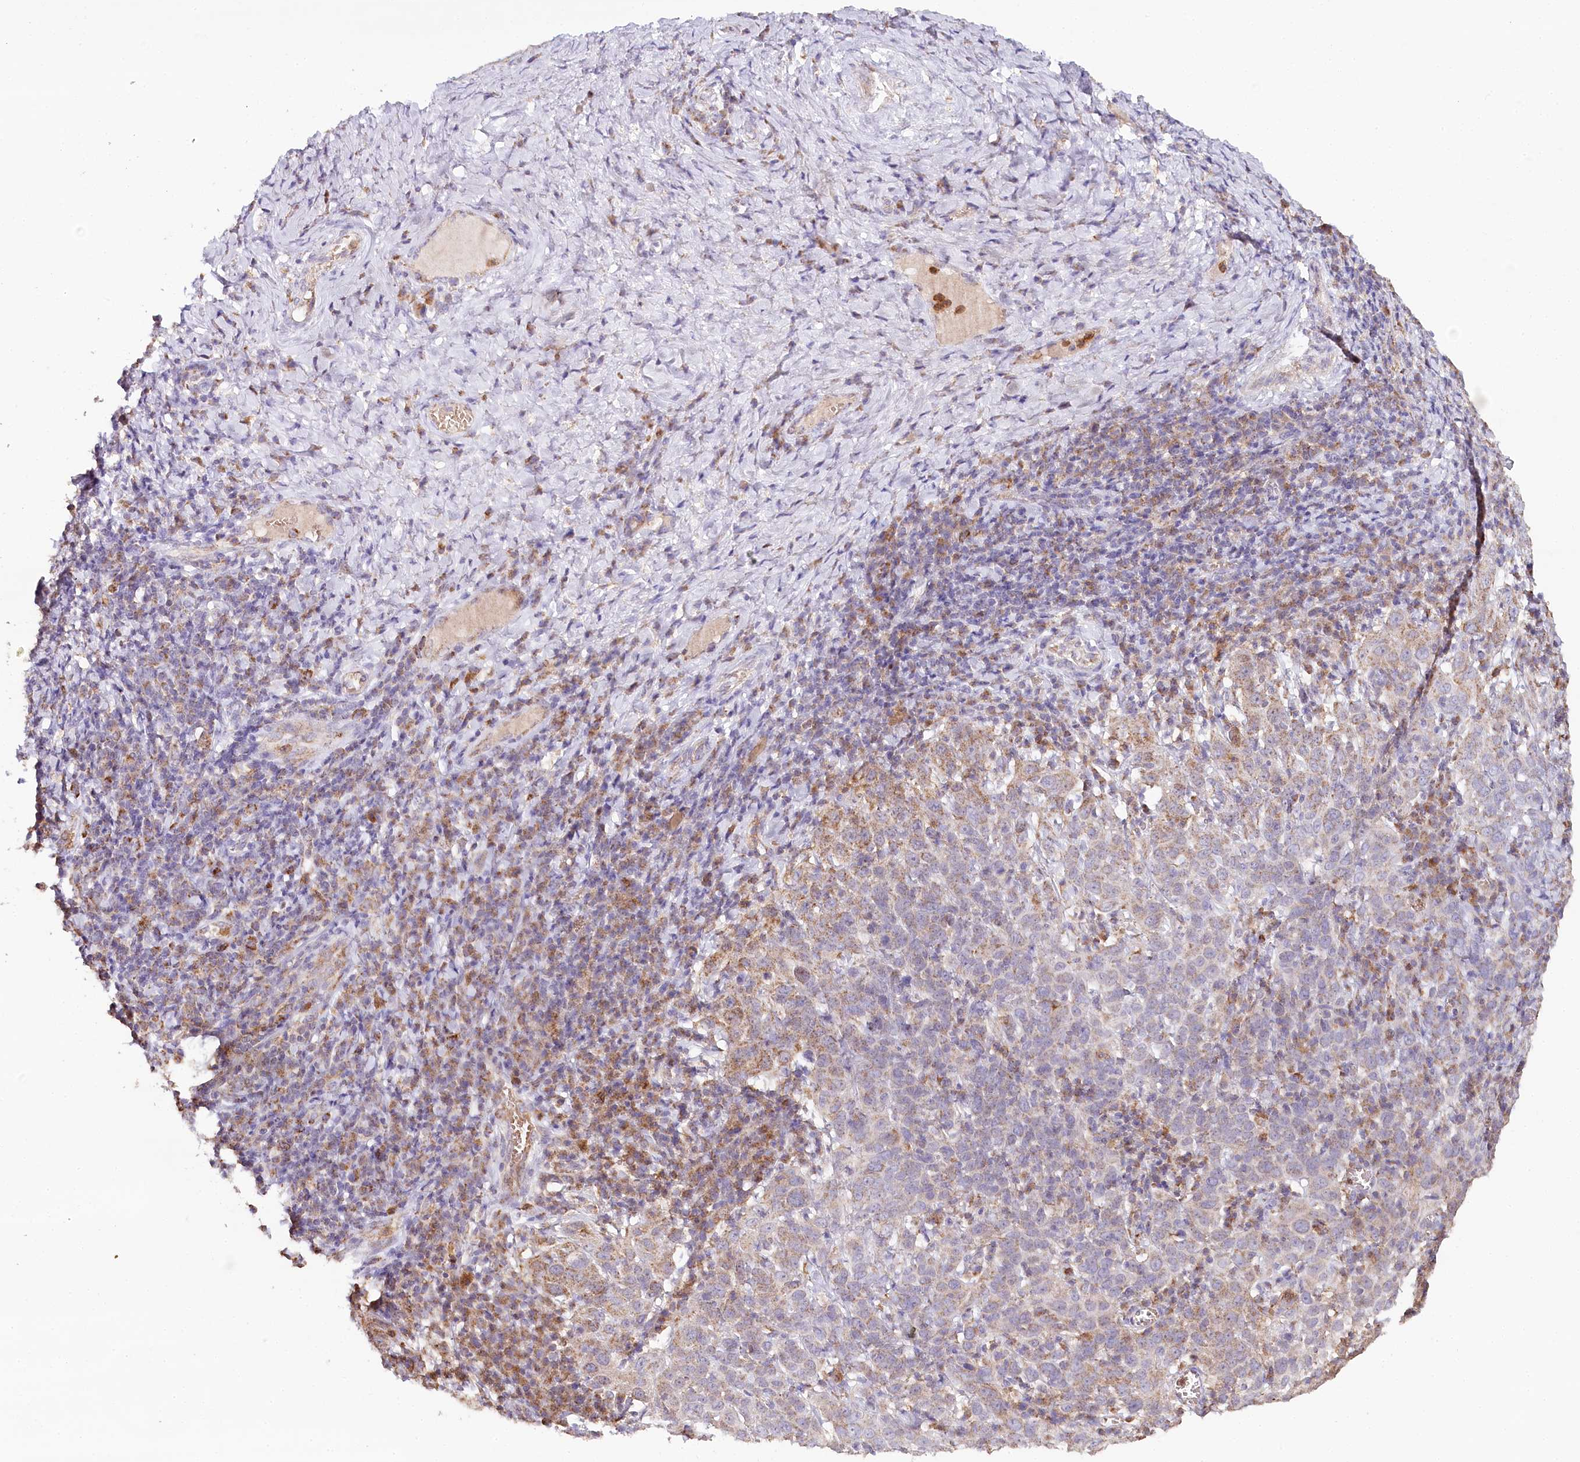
{"staining": {"intensity": "moderate", "quantity": "<25%", "location": "cytoplasmic/membranous"}, "tissue": "cervical cancer", "cell_type": "Tumor cells", "image_type": "cancer", "snomed": [{"axis": "morphology", "description": "Squamous cell carcinoma, NOS"}, {"axis": "topography", "description": "Cervix"}], "caption": "Protein expression analysis of human cervical cancer (squamous cell carcinoma) reveals moderate cytoplasmic/membranous staining in about <25% of tumor cells.", "gene": "MMP25", "patient": {"sex": "female", "age": 46}}